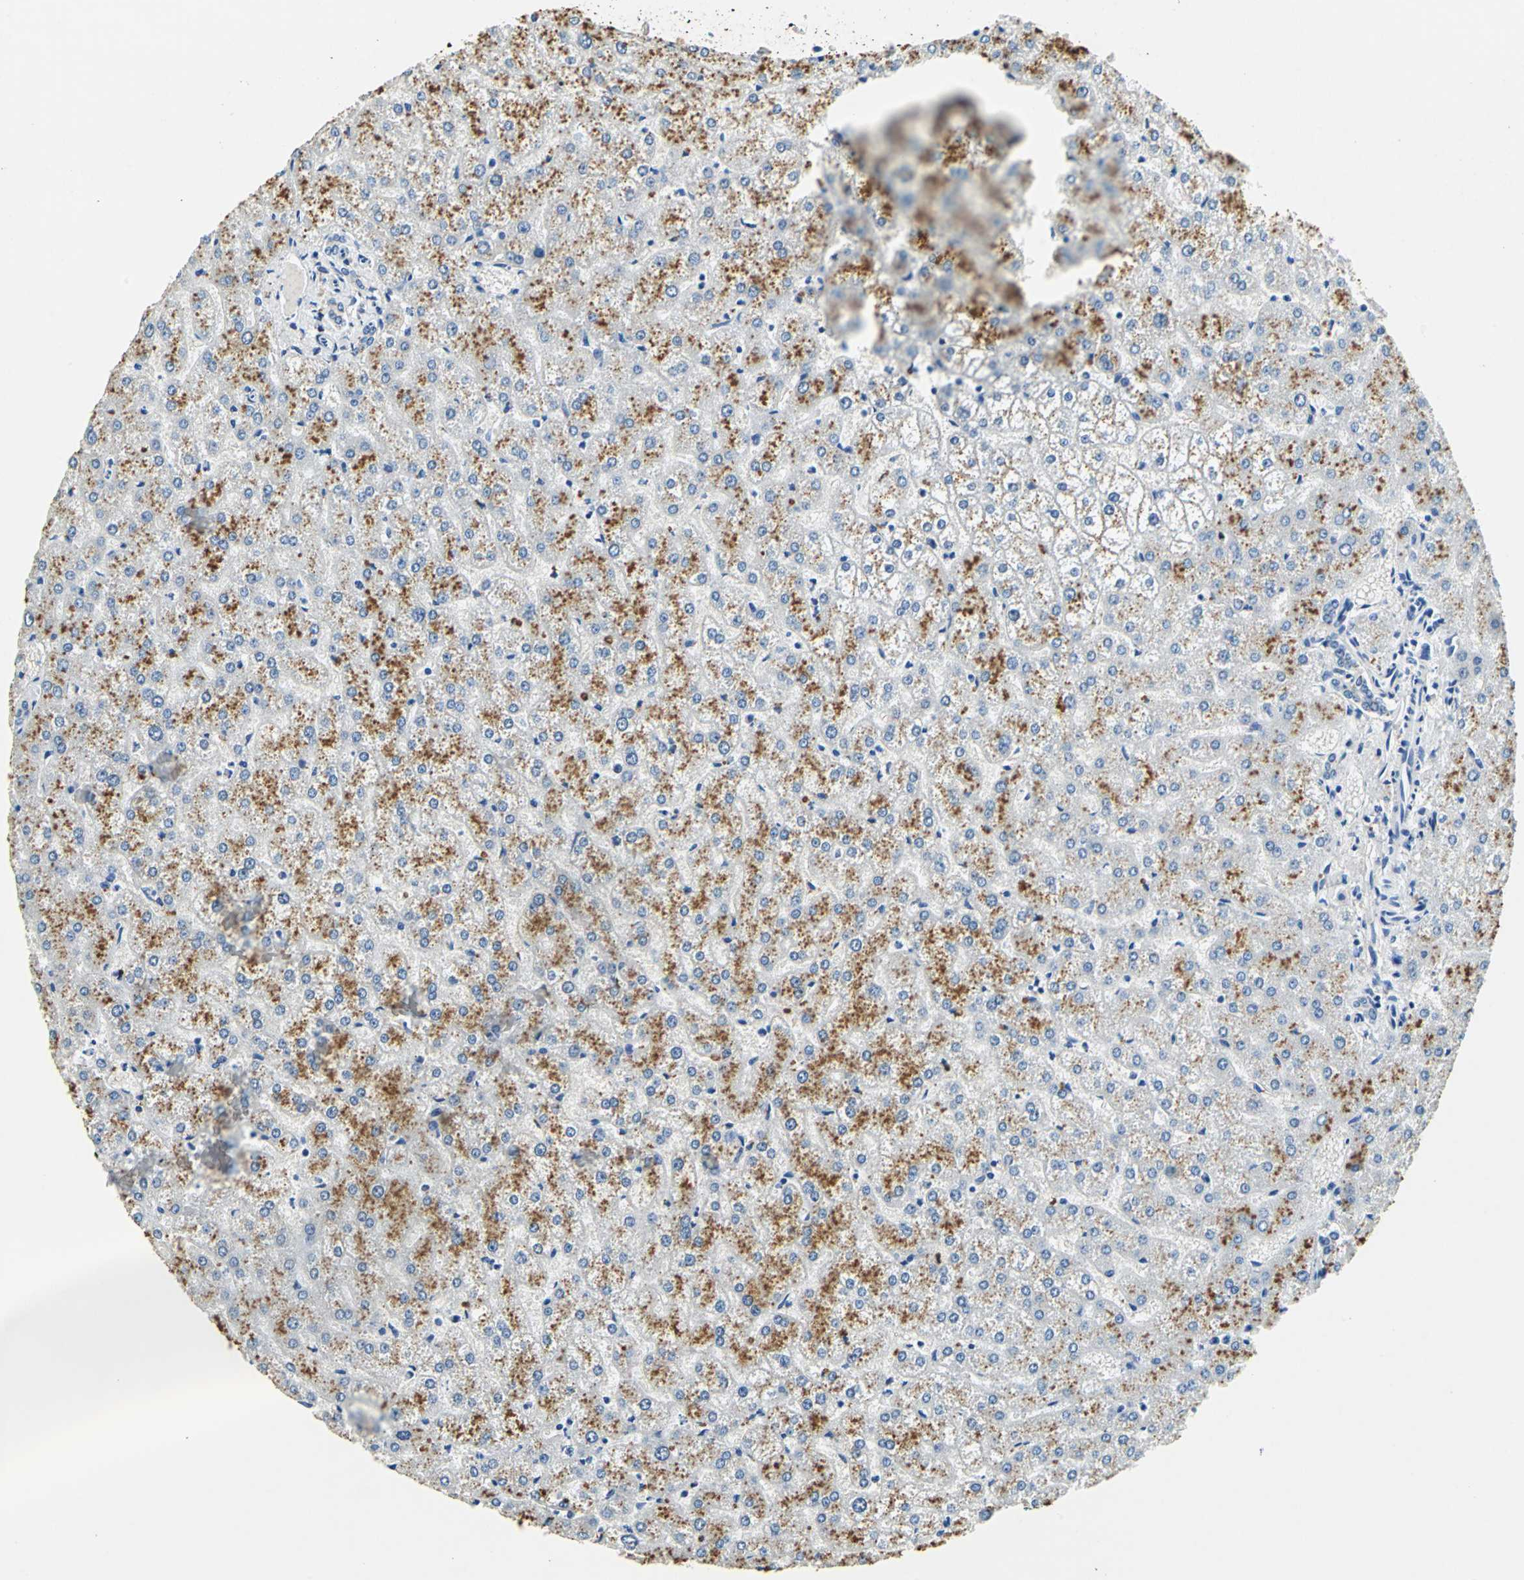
{"staining": {"intensity": "negative", "quantity": "none", "location": "none"}, "tissue": "liver", "cell_type": "Cholangiocytes", "image_type": "normal", "snomed": [{"axis": "morphology", "description": "Normal tissue, NOS"}, {"axis": "topography", "description": "Liver"}], "caption": "Immunohistochemistry of benign liver exhibits no positivity in cholangiocytes. The staining was performed using DAB to visualize the protein expression in brown, while the nuclei were stained in blue with hematoxylin (Magnification: 20x).", "gene": "TEX264", "patient": {"sex": "female", "age": 32}}